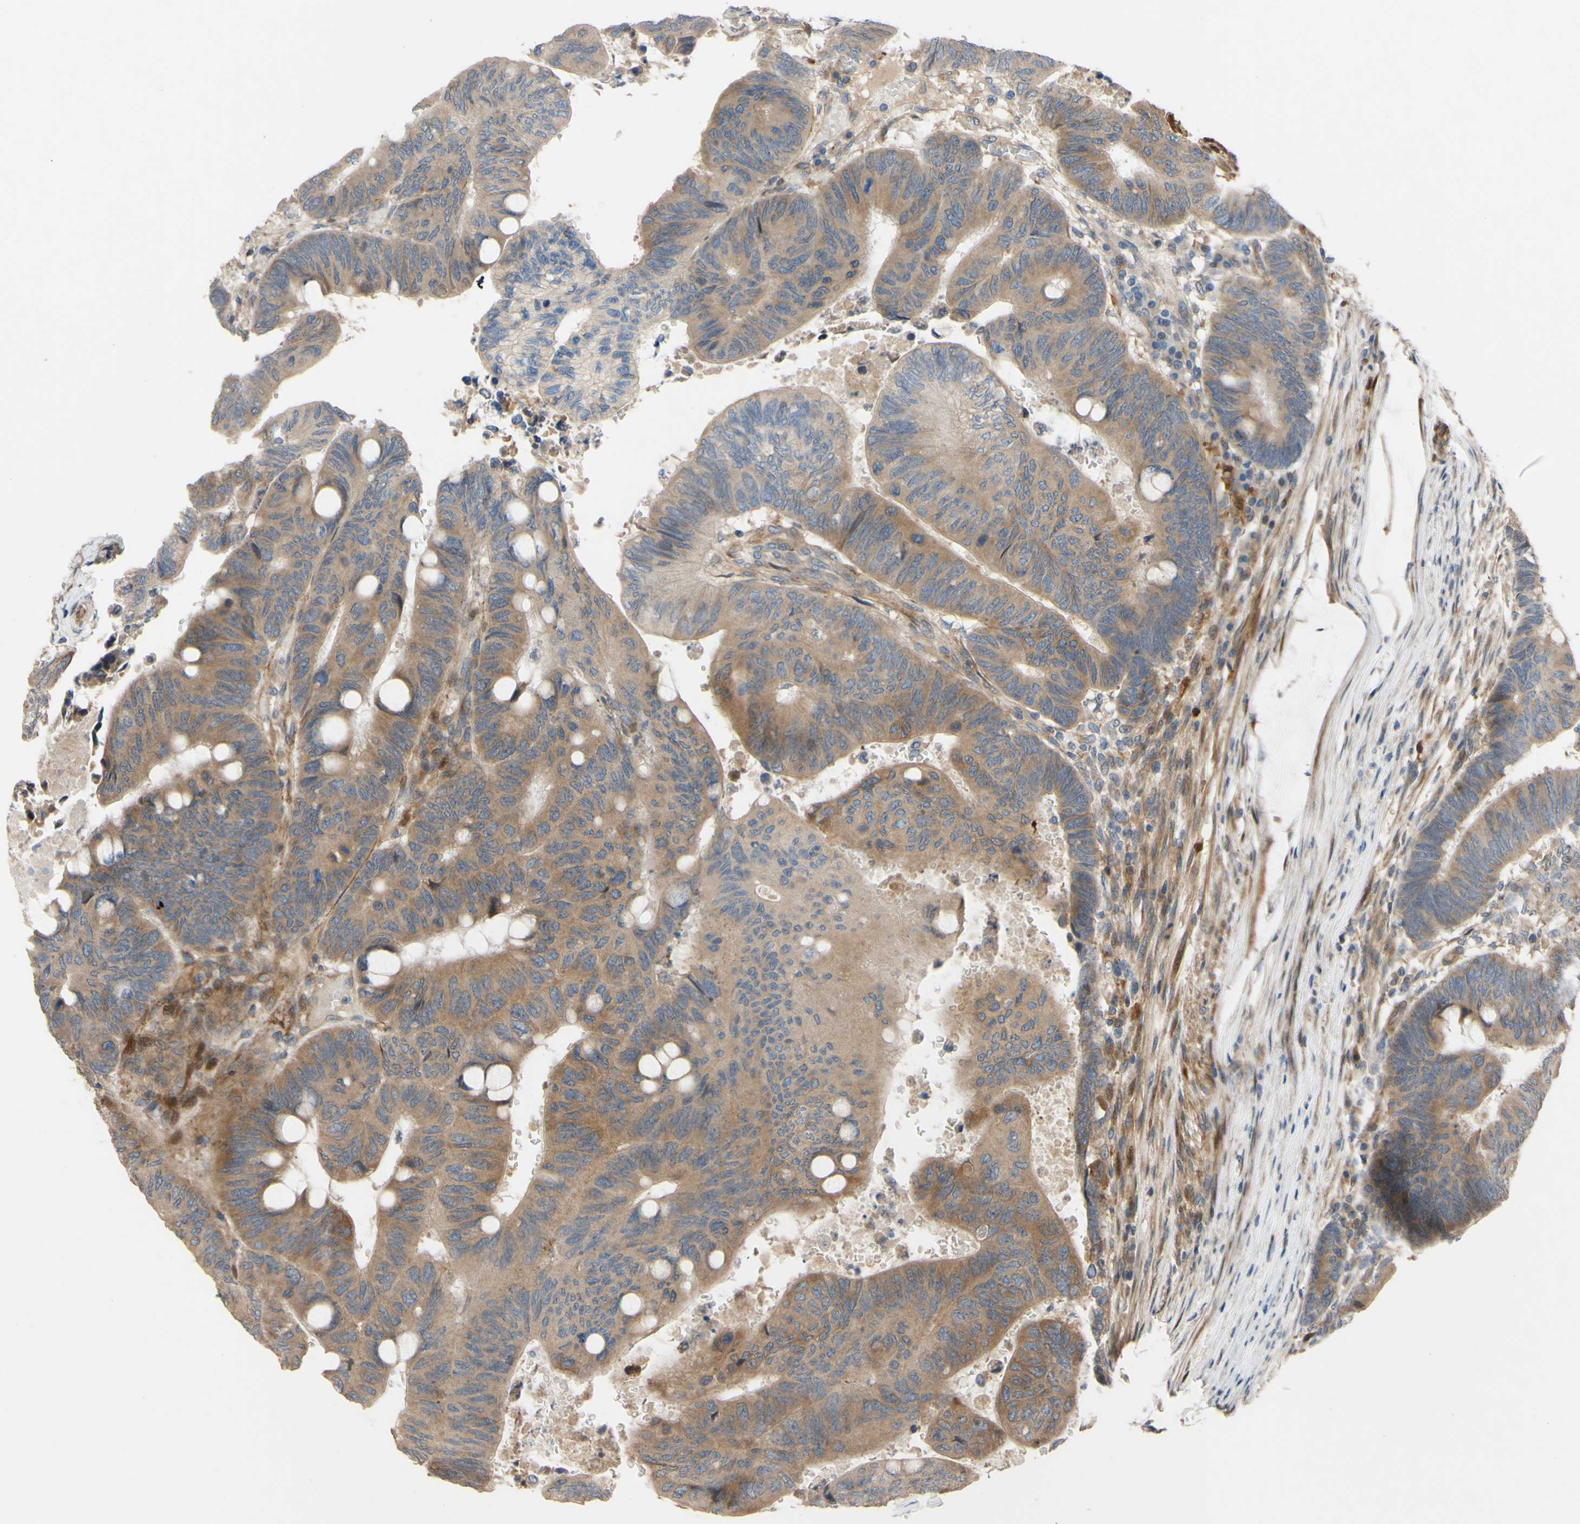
{"staining": {"intensity": "moderate", "quantity": ">75%", "location": "cytoplasmic/membranous"}, "tissue": "colorectal cancer", "cell_type": "Tumor cells", "image_type": "cancer", "snomed": [{"axis": "morphology", "description": "Normal tissue, NOS"}, {"axis": "morphology", "description": "Adenocarcinoma, NOS"}, {"axis": "topography", "description": "Rectum"}, {"axis": "topography", "description": "Peripheral nerve tissue"}], "caption": "Colorectal cancer (adenocarcinoma) stained with a brown dye displays moderate cytoplasmic/membranous positive staining in approximately >75% of tumor cells.", "gene": "SPTLC1", "patient": {"sex": "male", "age": 92}}